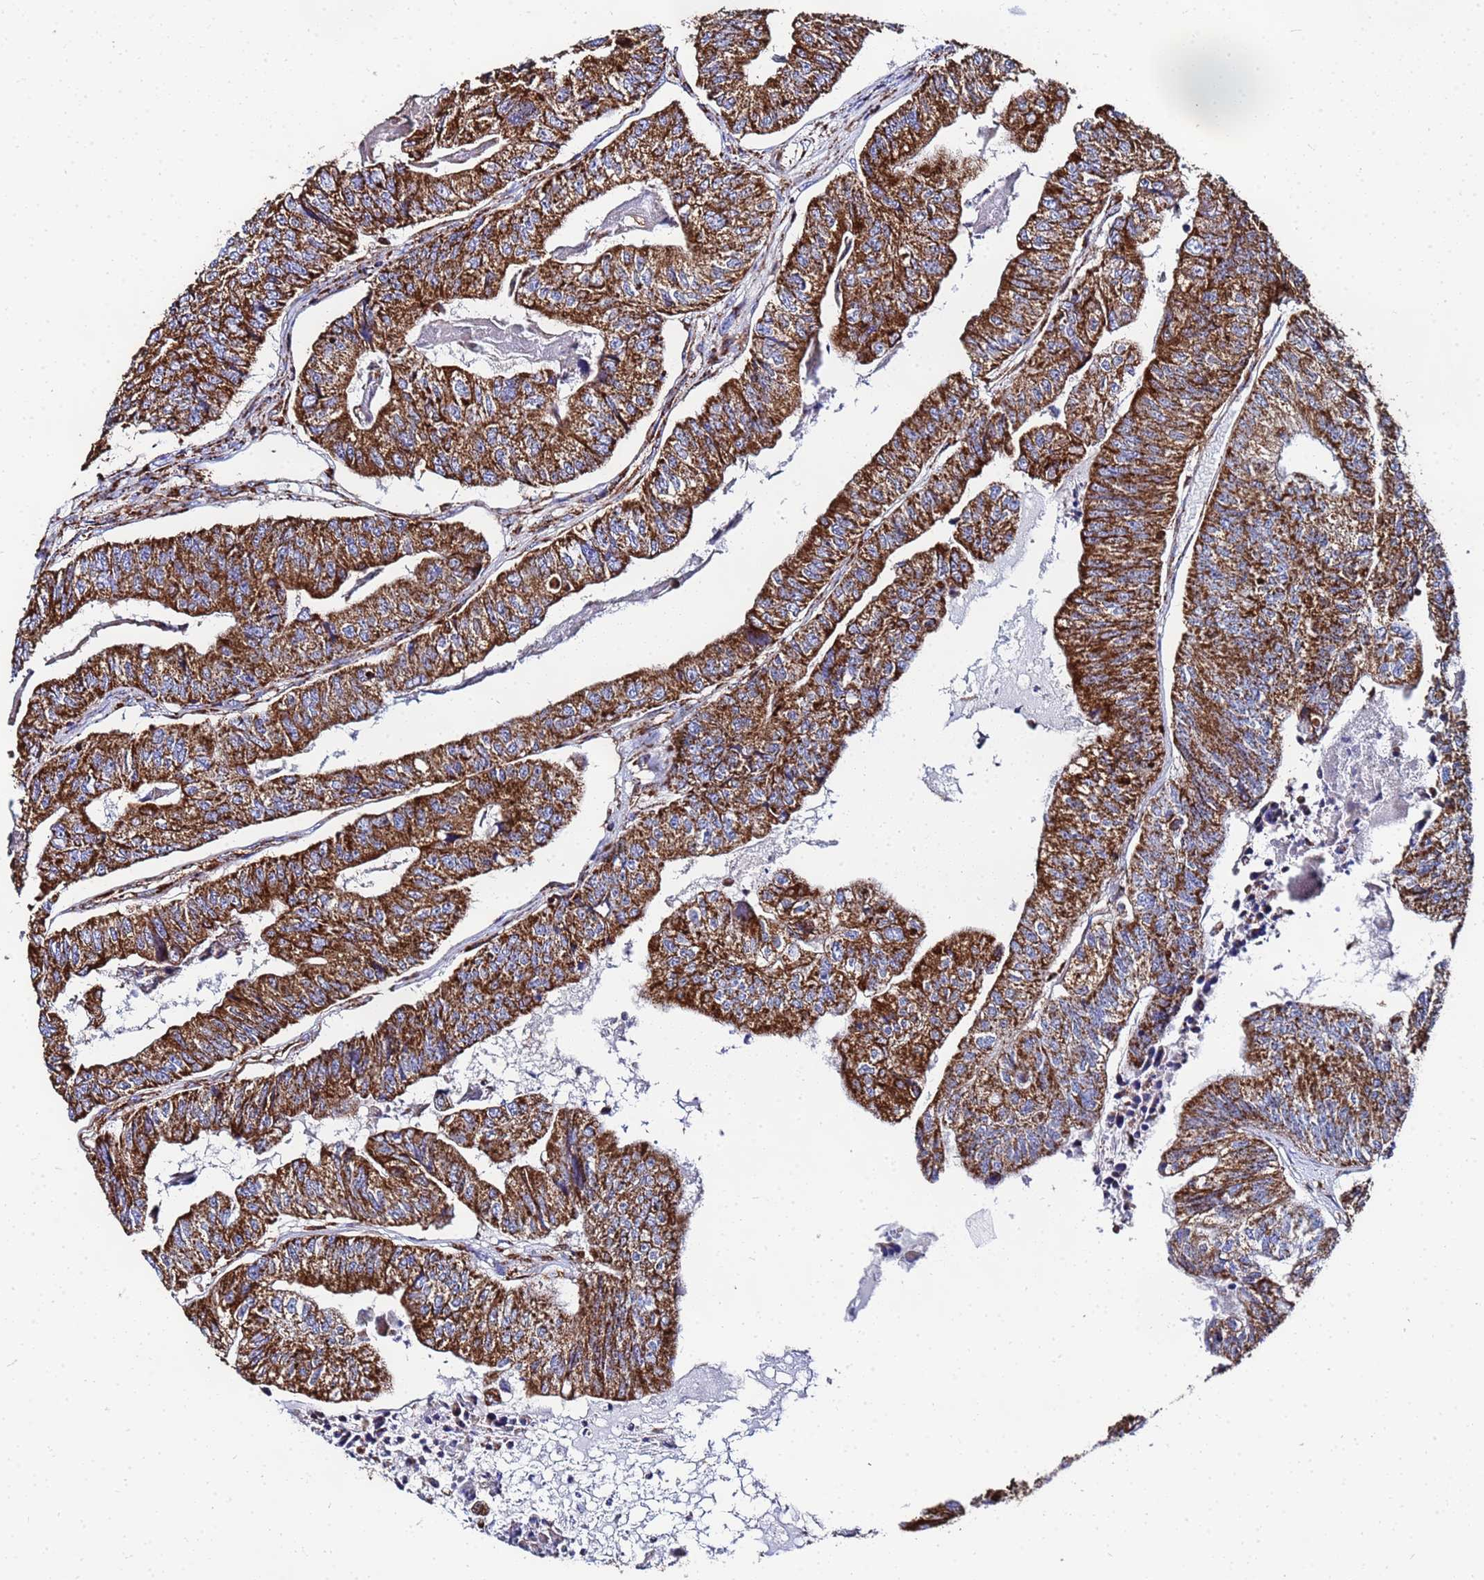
{"staining": {"intensity": "strong", "quantity": ">75%", "location": "cytoplasmic/membranous"}, "tissue": "colorectal cancer", "cell_type": "Tumor cells", "image_type": "cancer", "snomed": [{"axis": "morphology", "description": "Adenocarcinoma, NOS"}, {"axis": "topography", "description": "Colon"}], "caption": "A high-resolution histopathology image shows IHC staining of colorectal cancer (adenocarcinoma), which displays strong cytoplasmic/membranous positivity in approximately >75% of tumor cells. (brown staining indicates protein expression, while blue staining denotes nuclei).", "gene": "GLUD1", "patient": {"sex": "female", "age": 67}}